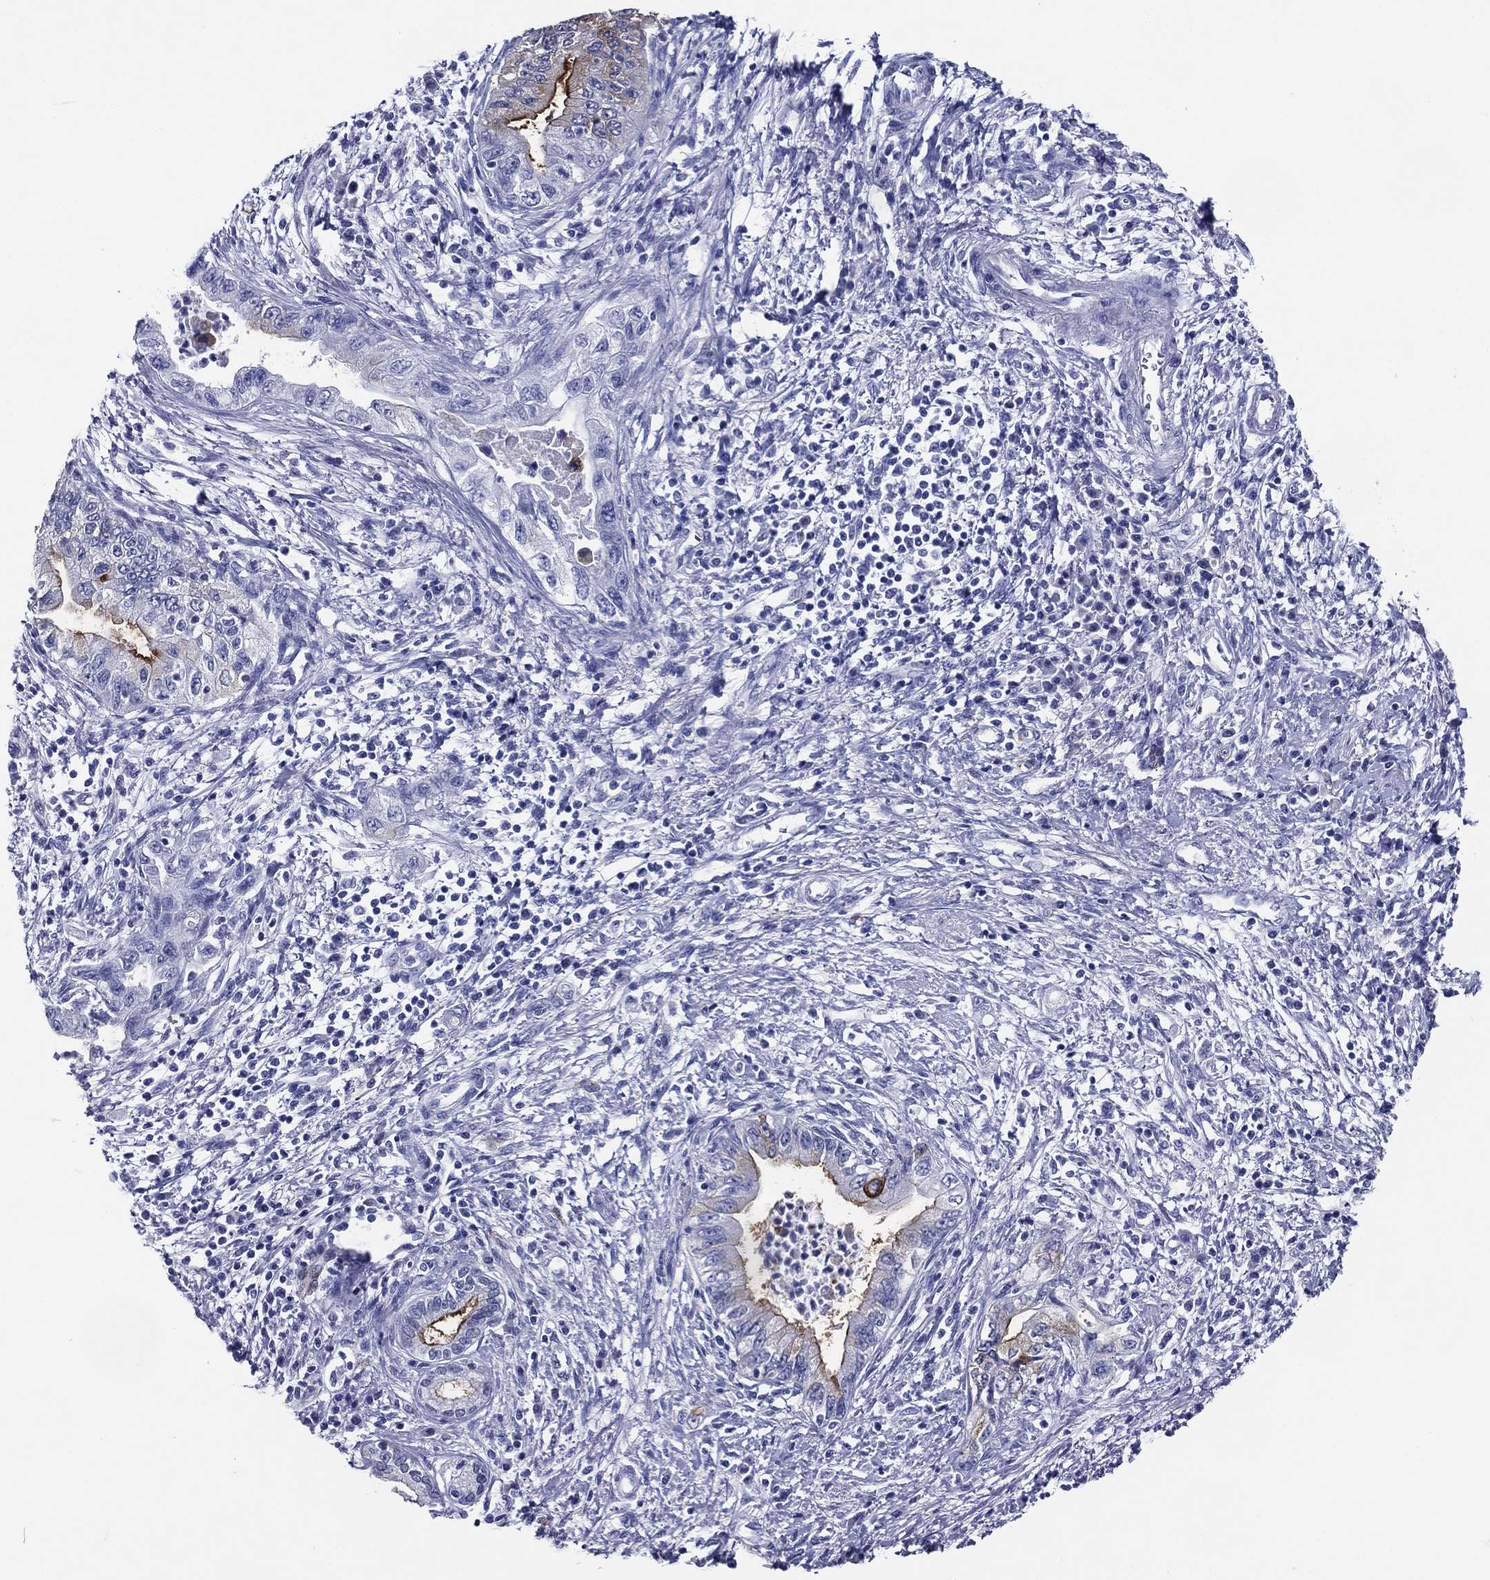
{"staining": {"intensity": "moderate", "quantity": "<25%", "location": "cytoplasmic/membranous"}, "tissue": "pancreatic cancer", "cell_type": "Tumor cells", "image_type": "cancer", "snomed": [{"axis": "morphology", "description": "Adenocarcinoma, NOS"}, {"axis": "topography", "description": "Pancreas"}], "caption": "IHC histopathology image of pancreatic cancer (adenocarcinoma) stained for a protein (brown), which exhibits low levels of moderate cytoplasmic/membranous staining in approximately <25% of tumor cells.", "gene": "ACE2", "patient": {"sex": "female", "age": 73}}